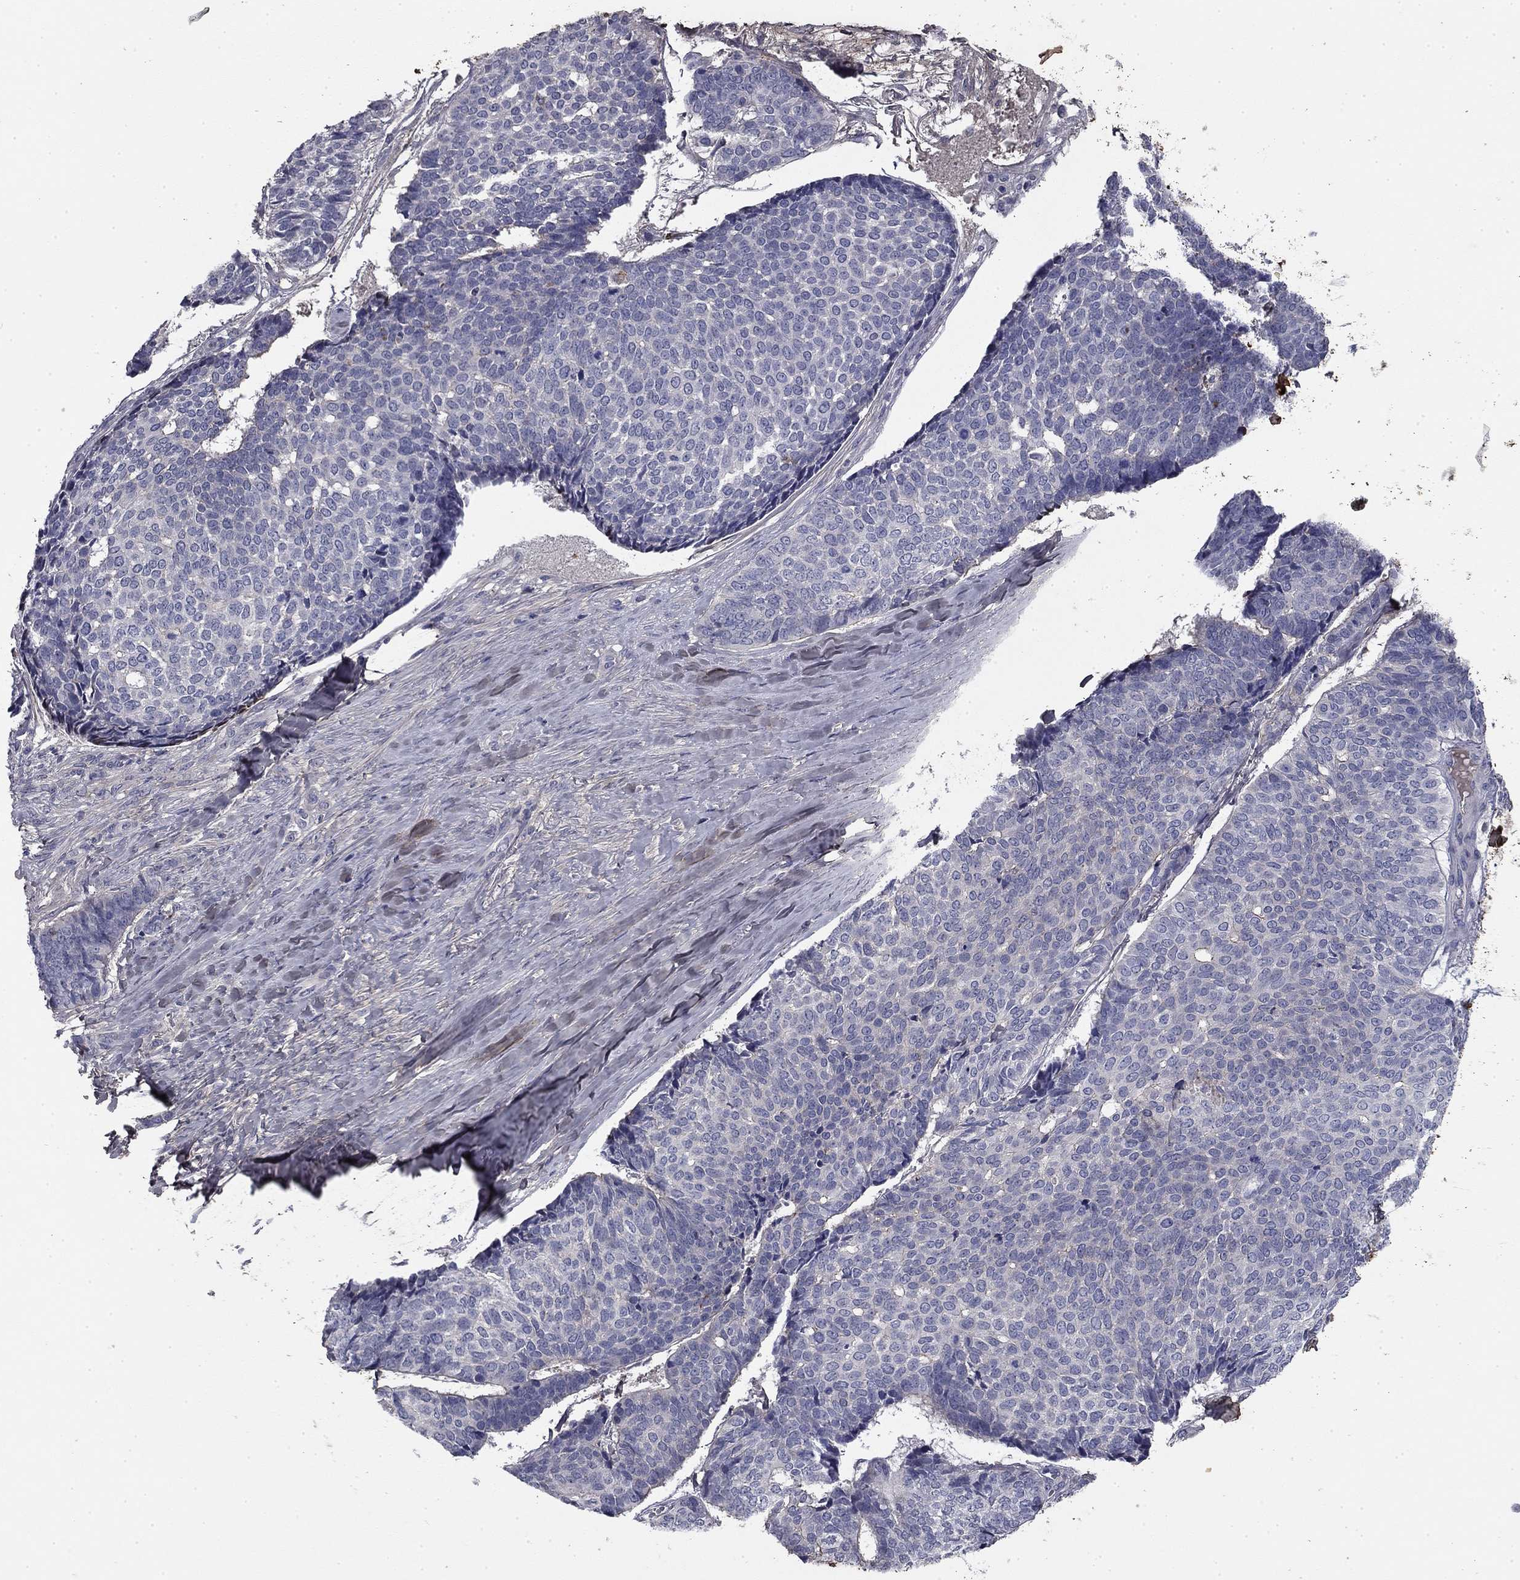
{"staining": {"intensity": "negative", "quantity": "none", "location": "none"}, "tissue": "skin cancer", "cell_type": "Tumor cells", "image_type": "cancer", "snomed": [{"axis": "morphology", "description": "Basal cell carcinoma"}, {"axis": "topography", "description": "Skin"}], "caption": "Immunohistochemical staining of skin basal cell carcinoma displays no significant staining in tumor cells.", "gene": "COL2A1", "patient": {"sex": "male", "age": 86}}